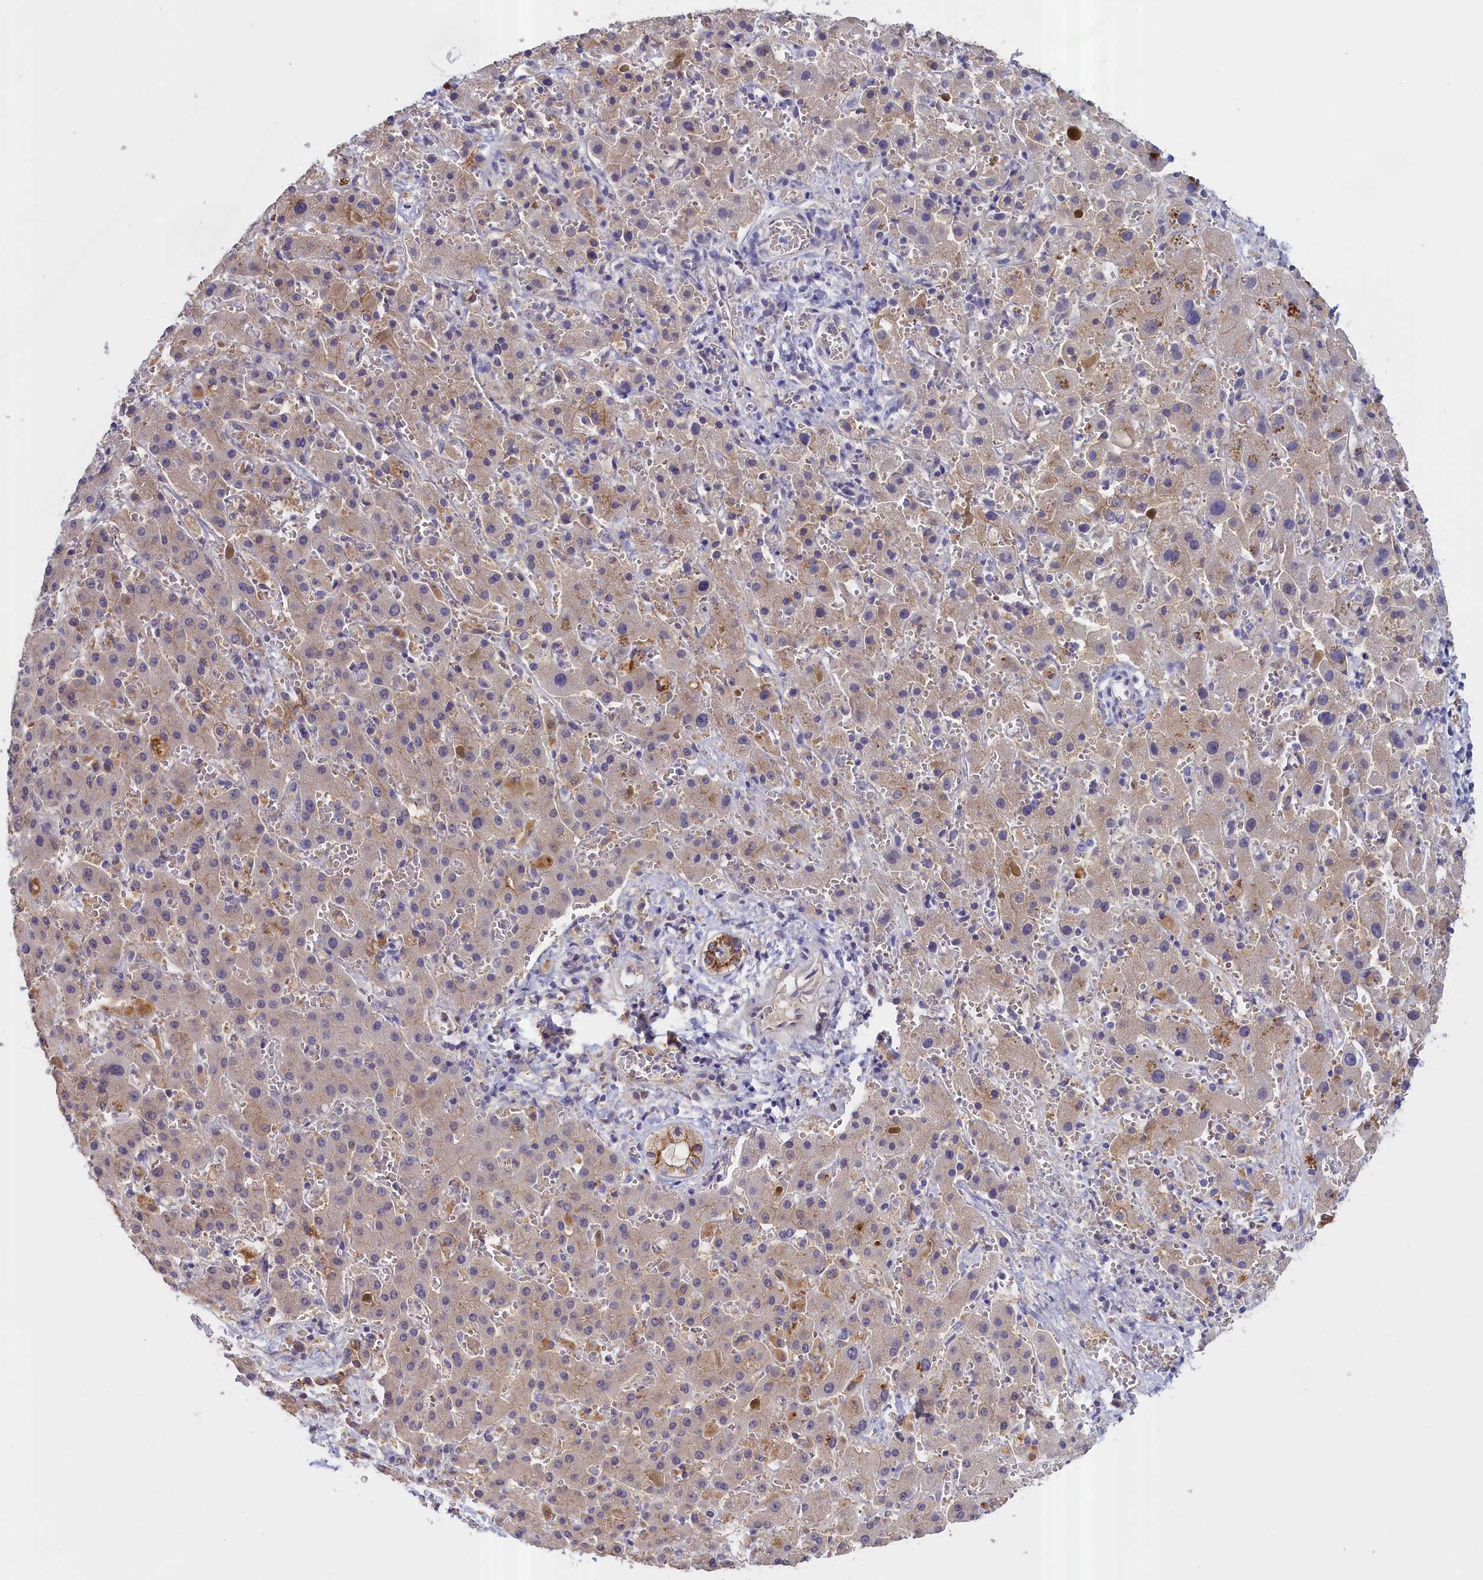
{"staining": {"intensity": "negative", "quantity": "none", "location": "none"}, "tissue": "liver cancer", "cell_type": "Tumor cells", "image_type": "cancer", "snomed": [{"axis": "morphology", "description": "Cholangiocarcinoma"}, {"axis": "topography", "description": "Liver"}], "caption": "Tumor cells are negative for protein expression in human liver cancer (cholangiocarcinoma).", "gene": "COL19A1", "patient": {"sex": "female", "age": 52}}